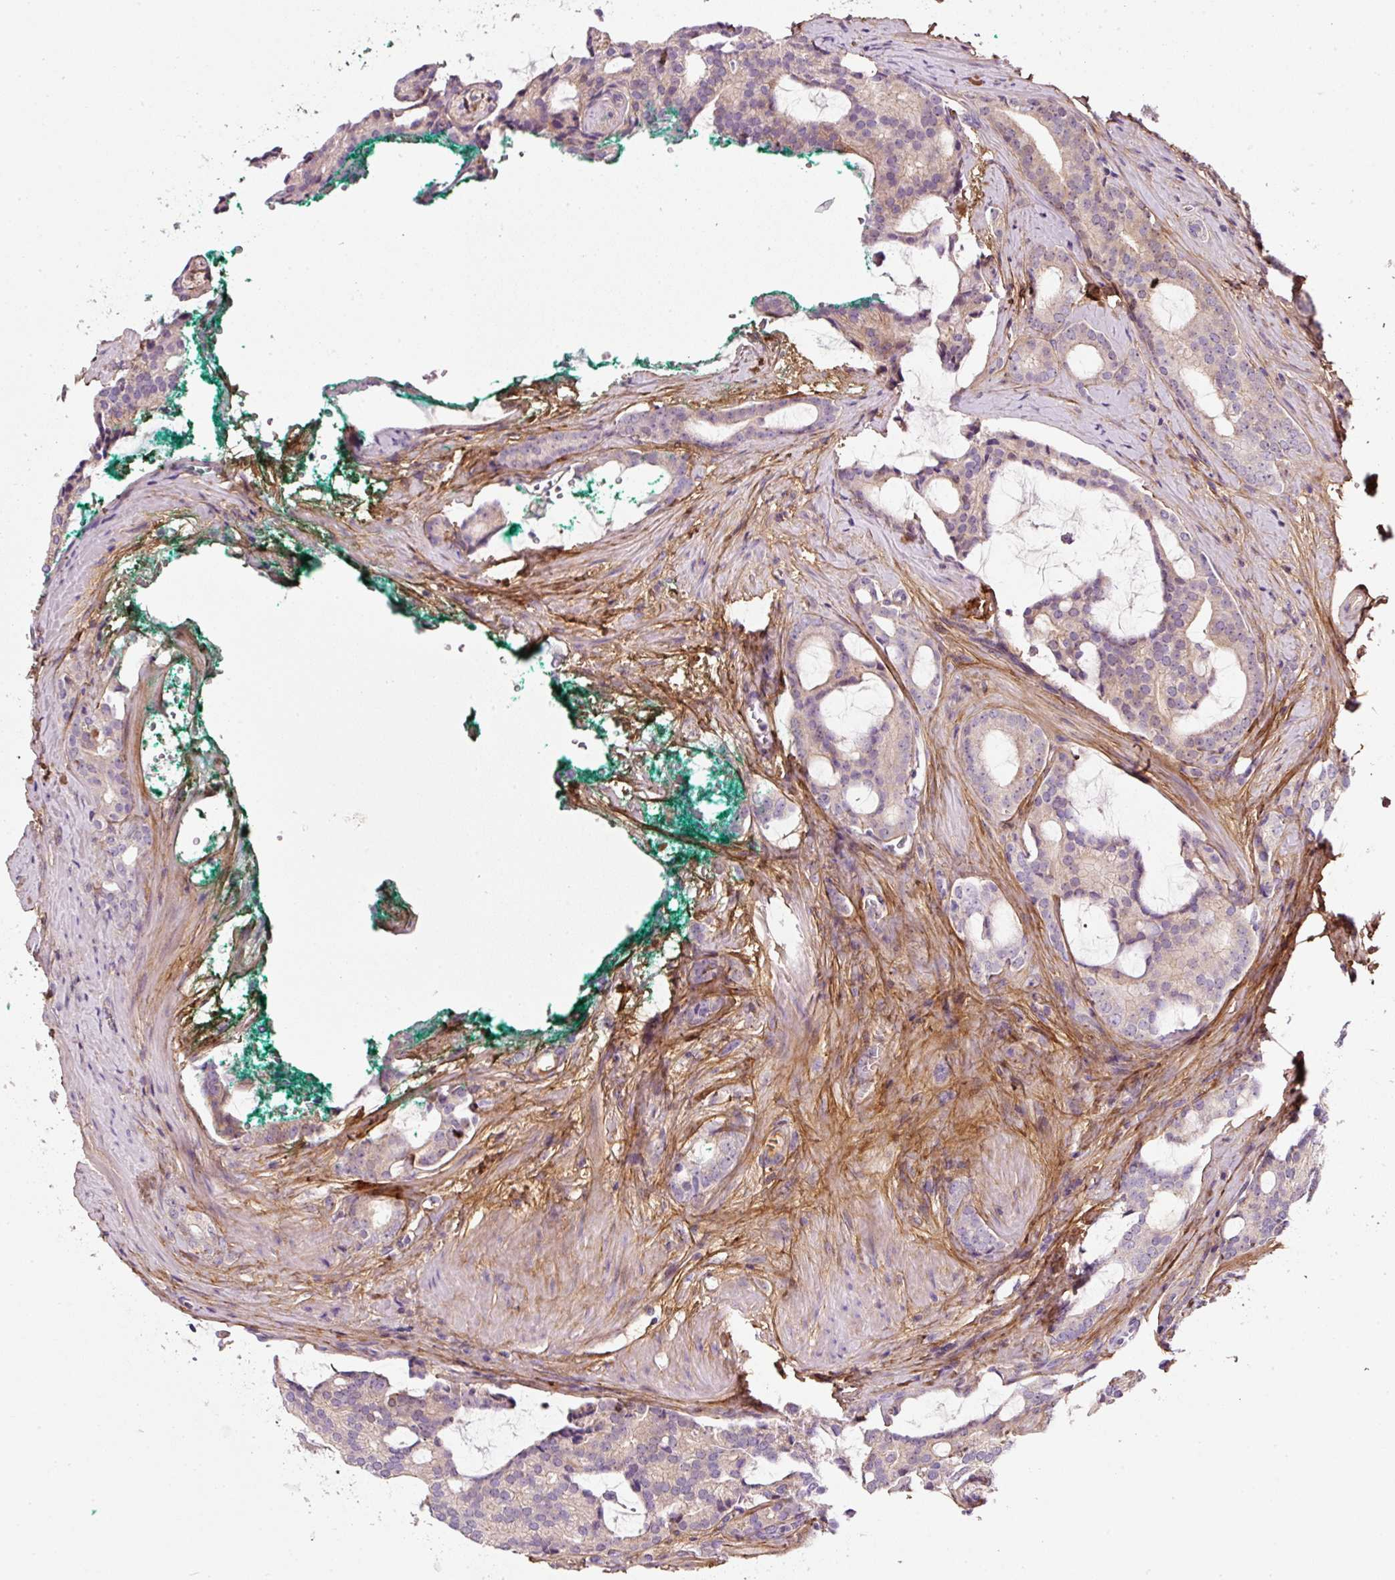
{"staining": {"intensity": "negative", "quantity": "none", "location": "none"}, "tissue": "prostate cancer", "cell_type": "Tumor cells", "image_type": "cancer", "snomed": [{"axis": "morphology", "description": "Adenocarcinoma, High grade"}, {"axis": "topography", "description": "Prostate"}], "caption": "This is a image of immunohistochemistry (IHC) staining of prostate cancer (high-grade adenocarcinoma), which shows no expression in tumor cells. (Brightfield microscopy of DAB immunohistochemistry at high magnification).", "gene": "SOS2", "patient": {"sex": "male", "age": 63}}